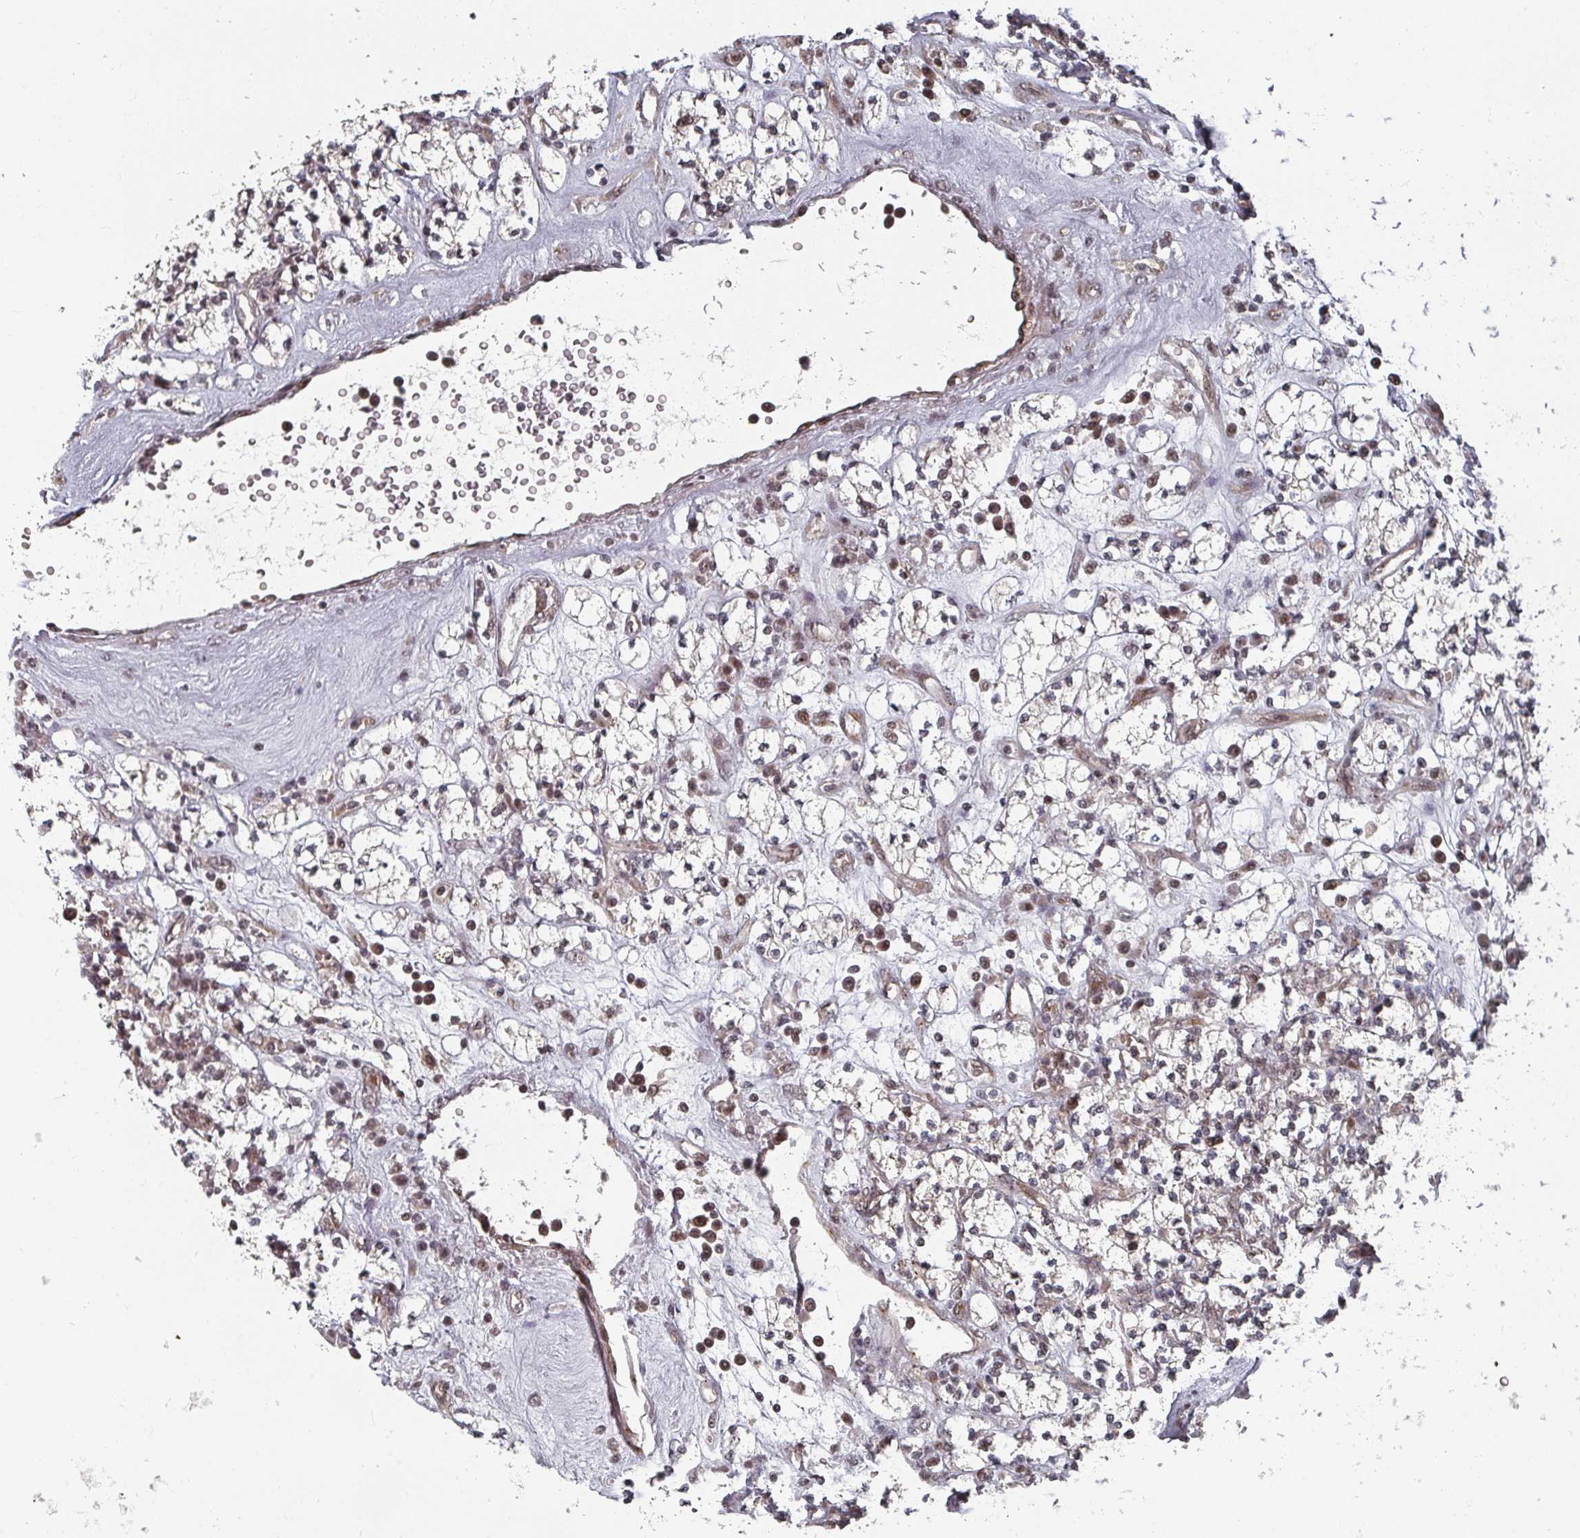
{"staining": {"intensity": "weak", "quantity": "25%-75%", "location": "cytoplasmic/membranous,nuclear"}, "tissue": "renal cancer", "cell_type": "Tumor cells", "image_type": "cancer", "snomed": [{"axis": "morphology", "description": "Adenocarcinoma, NOS"}, {"axis": "topography", "description": "Kidney"}], "caption": "About 25%-75% of tumor cells in human renal cancer (adenocarcinoma) demonstrate weak cytoplasmic/membranous and nuclear protein staining as visualized by brown immunohistochemical staining.", "gene": "KIF1C", "patient": {"sex": "male", "age": 77}}